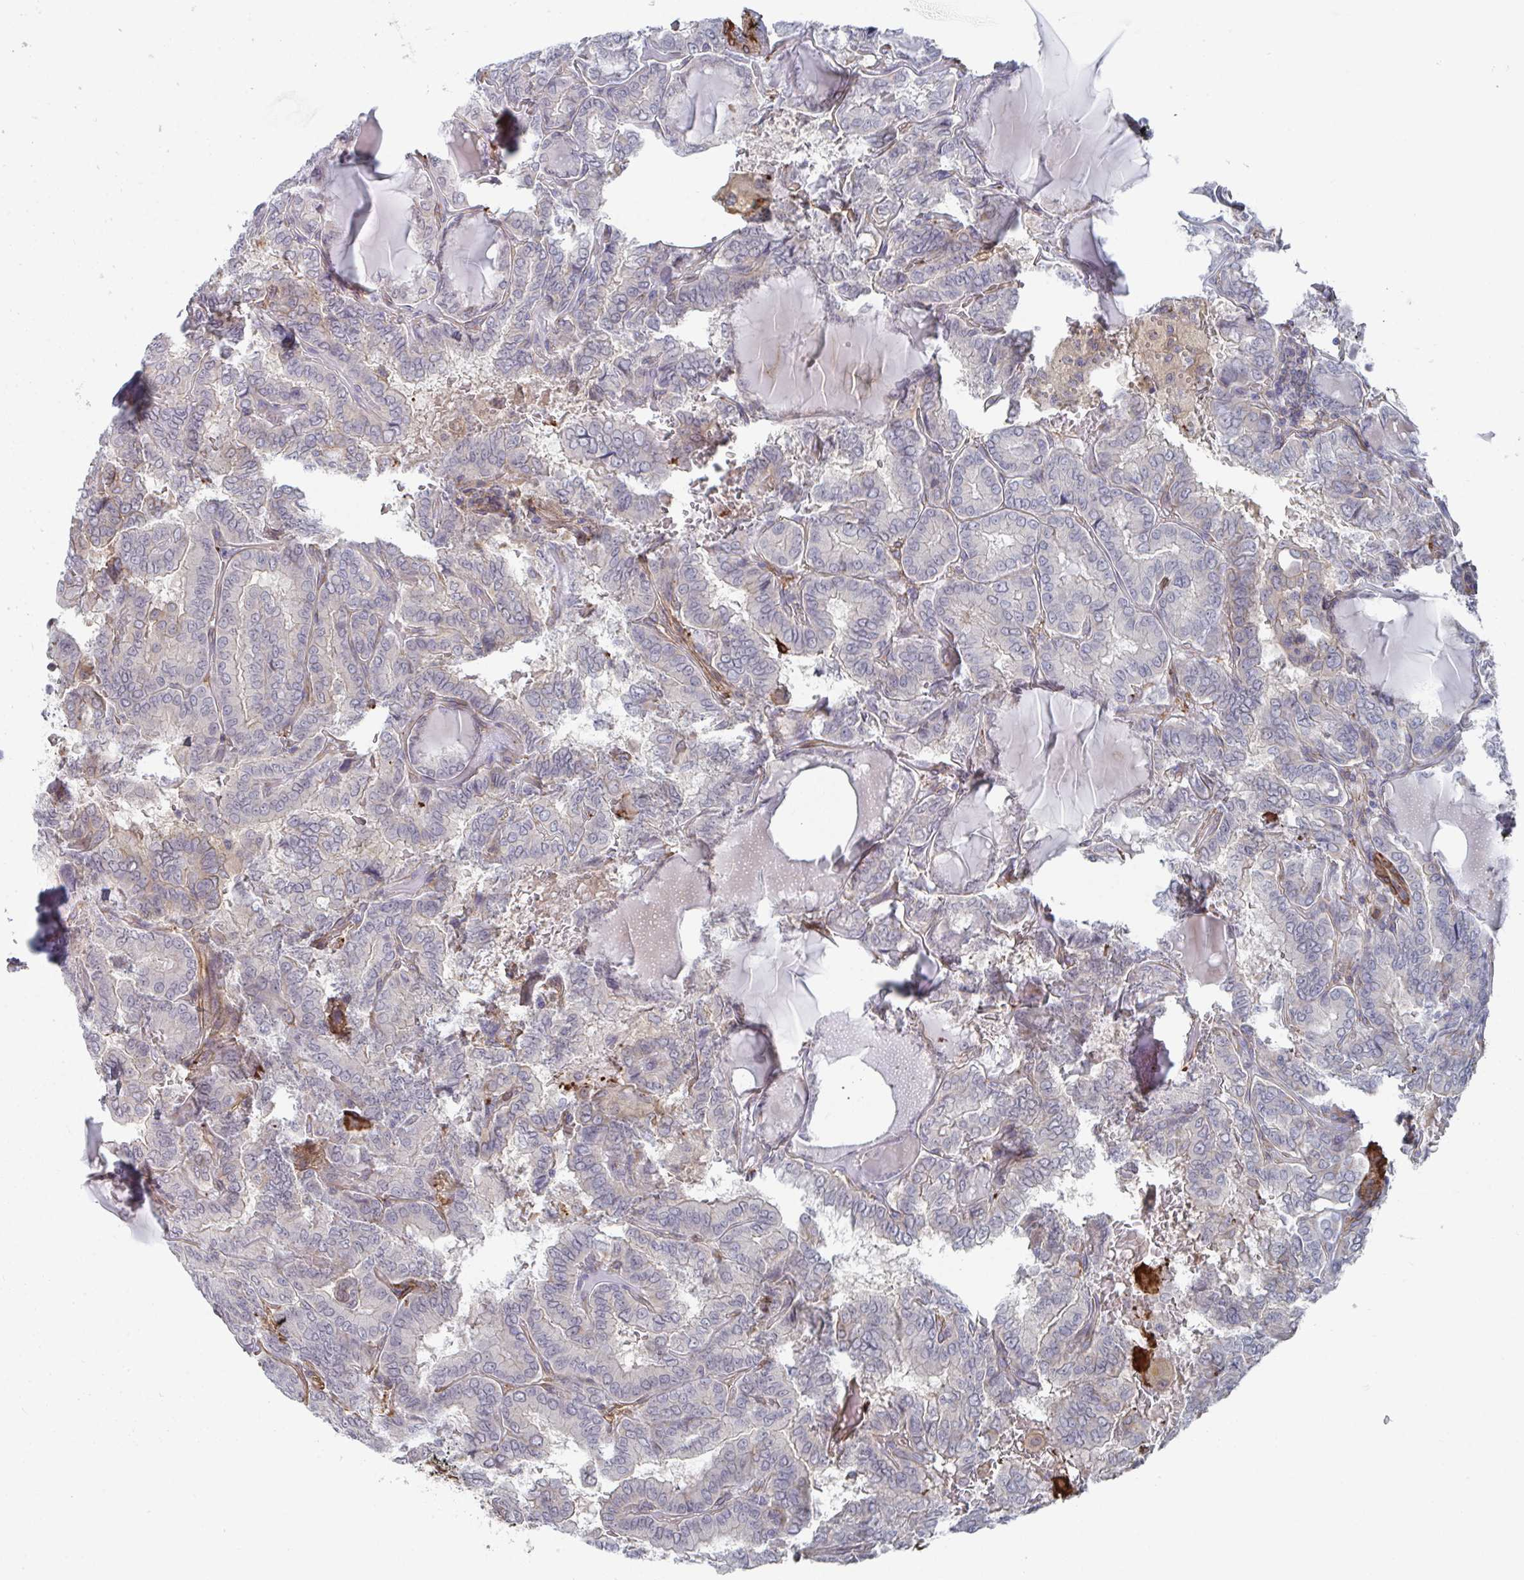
{"staining": {"intensity": "negative", "quantity": "none", "location": "none"}, "tissue": "thyroid cancer", "cell_type": "Tumor cells", "image_type": "cancer", "snomed": [{"axis": "morphology", "description": "Papillary adenocarcinoma, NOS"}, {"axis": "topography", "description": "Thyroid gland"}], "caption": "This is a histopathology image of immunohistochemistry staining of papillary adenocarcinoma (thyroid), which shows no expression in tumor cells.", "gene": "NEURL4", "patient": {"sex": "female", "age": 46}}